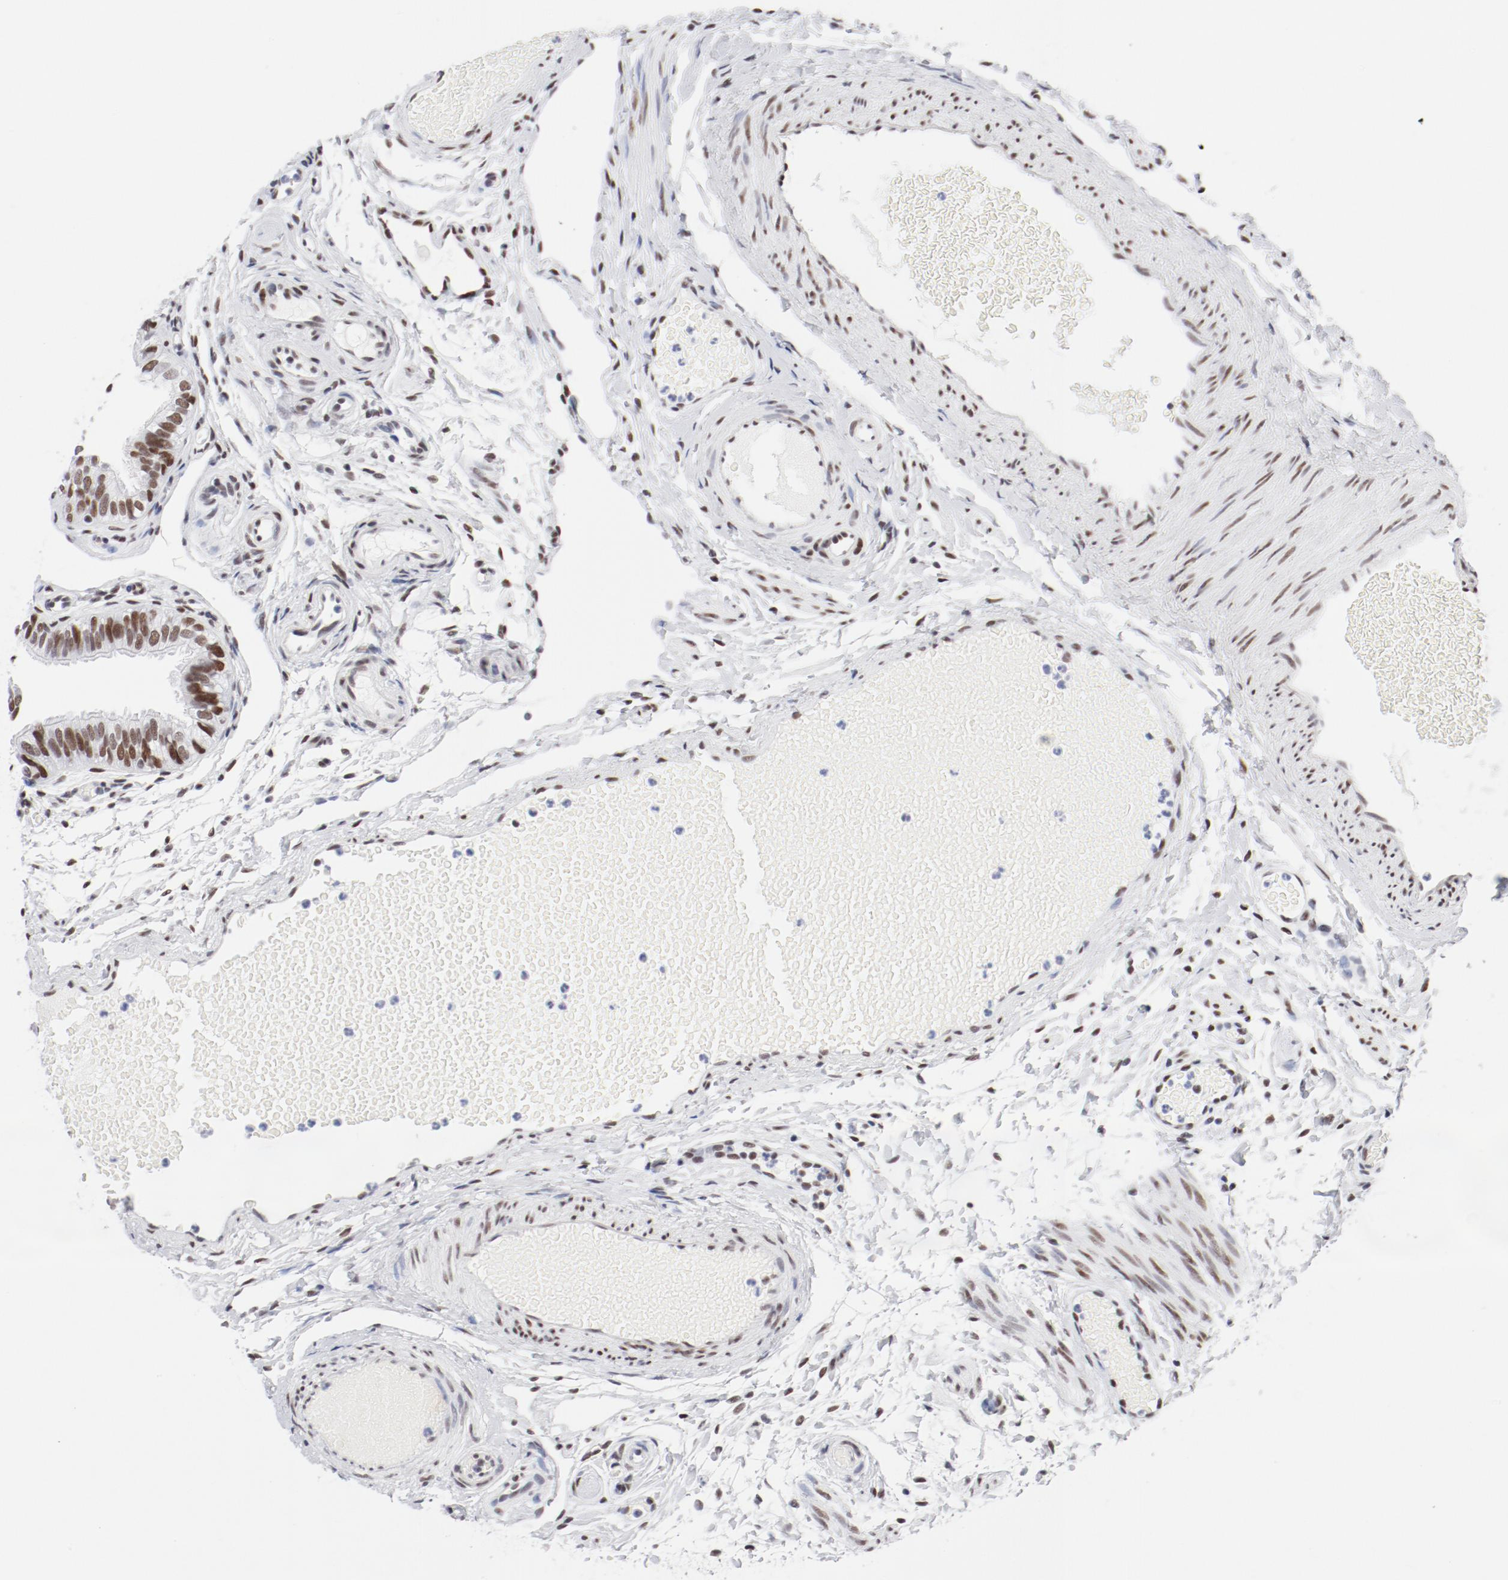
{"staining": {"intensity": "moderate", "quantity": ">75%", "location": "nuclear"}, "tissue": "fallopian tube", "cell_type": "Glandular cells", "image_type": "normal", "snomed": [{"axis": "morphology", "description": "Normal tissue, NOS"}, {"axis": "morphology", "description": "Dermoid, NOS"}, {"axis": "topography", "description": "Fallopian tube"}], "caption": "IHC (DAB) staining of benign human fallopian tube reveals moderate nuclear protein staining in approximately >75% of glandular cells.", "gene": "ATF2", "patient": {"sex": "female", "age": 33}}